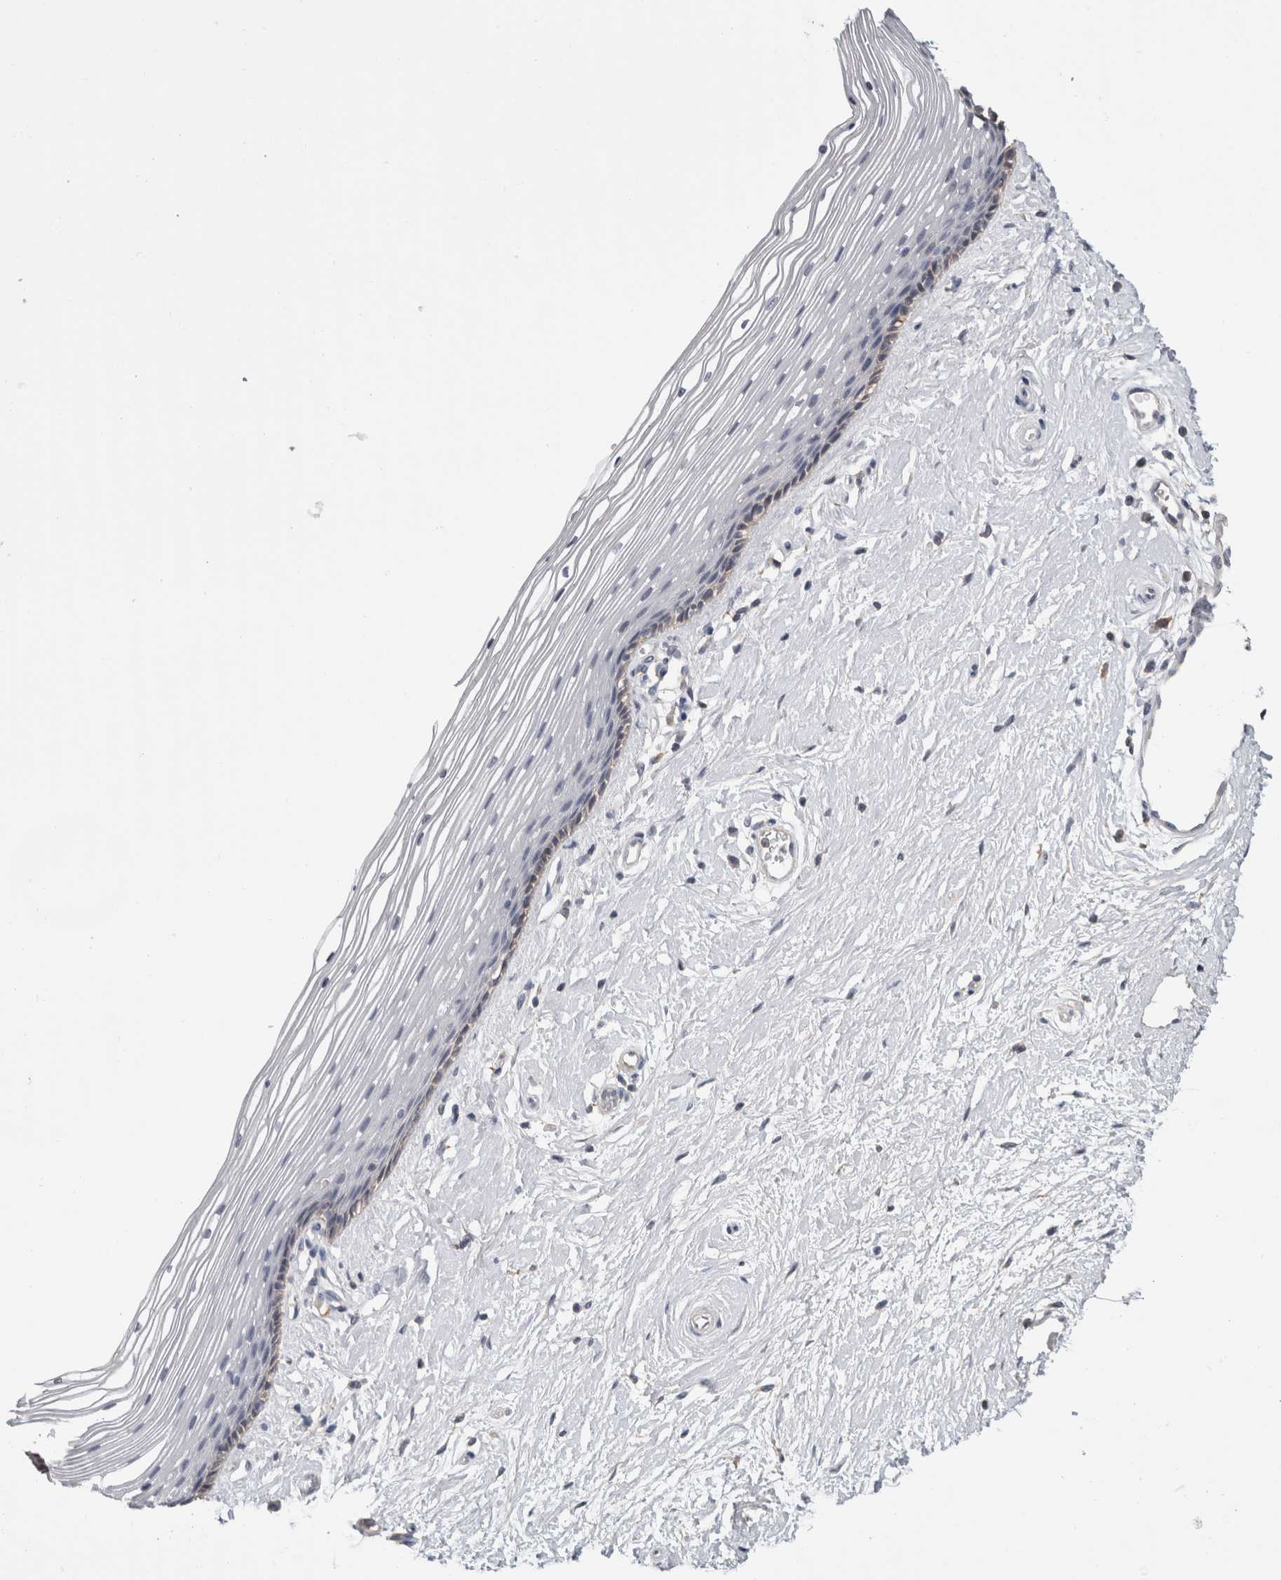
{"staining": {"intensity": "weak", "quantity": "<25%", "location": "cytoplasmic/membranous"}, "tissue": "vagina", "cell_type": "Squamous epithelial cells", "image_type": "normal", "snomed": [{"axis": "morphology", "description": "Normal tissue, NOS"}, {"axis": "topography", "description": "Vagina"}], "caption": "Squamous epithelial cells show no significant staining in unremarkable vagina.", "gene": "SCRN1", "patient": {"sex": "female", "age": 46}}